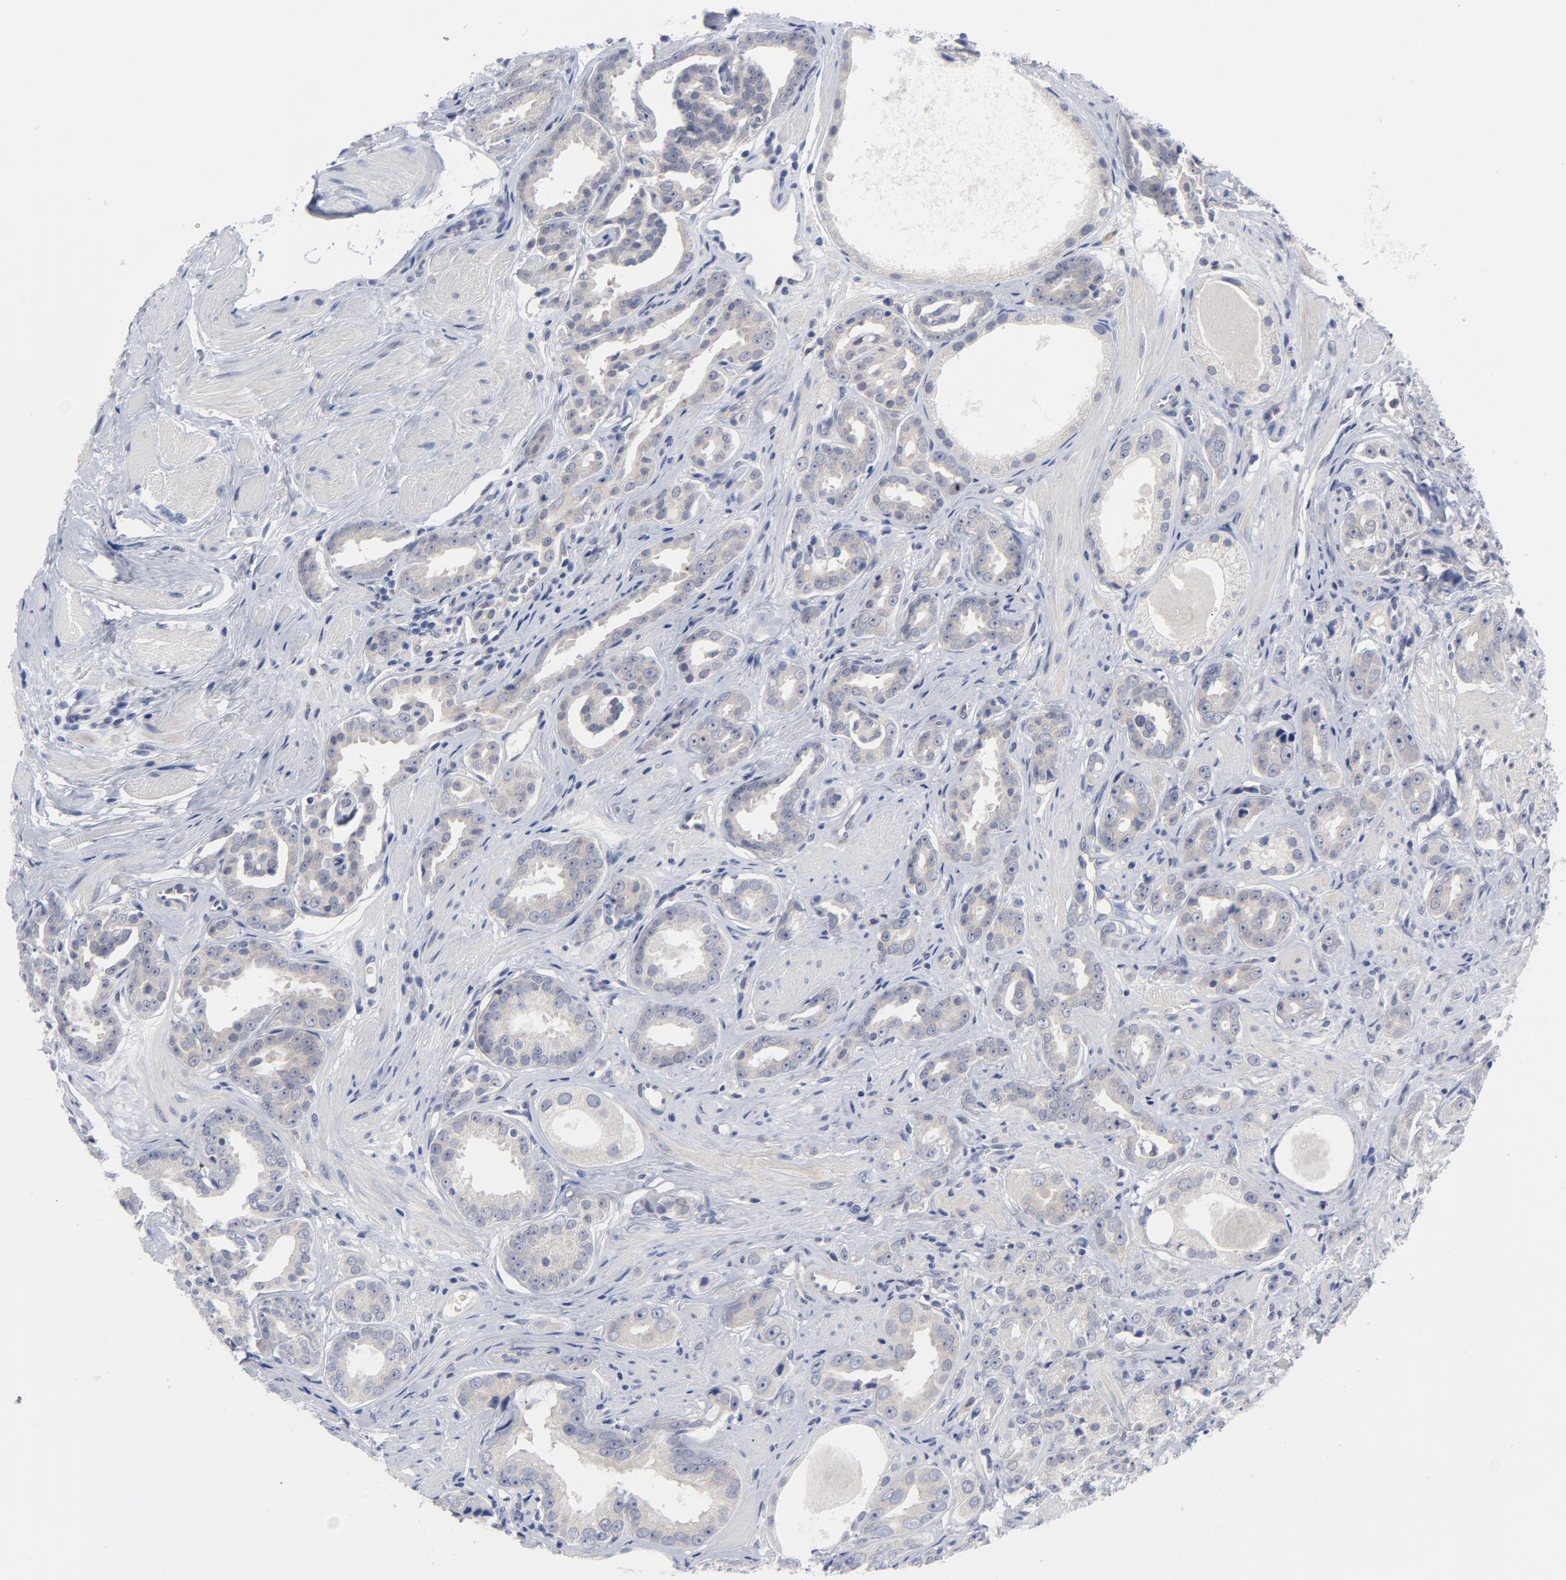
{"staining": {"intensity": "negative", "quantity": "none", "location": "none"}, "tissue": "prostate cancer", "cell_type": "Tumor cells", "image_type": "cancer", "snomed": [{"axis": "morphology", "description": "Adenocarcinoma, Medium grade"}, {"axis": "topography", "description": "Prostate"}], "caption": "High magnification brightfield microscopy of prostate adenocarcinoma (medium-grade) stained with DAB (brown) and counterstained with hematoxylin (blue): tumor cells show no significant staining.", "gene": "CLEC4G", "patient": {"sex": "male", "age": 53}}